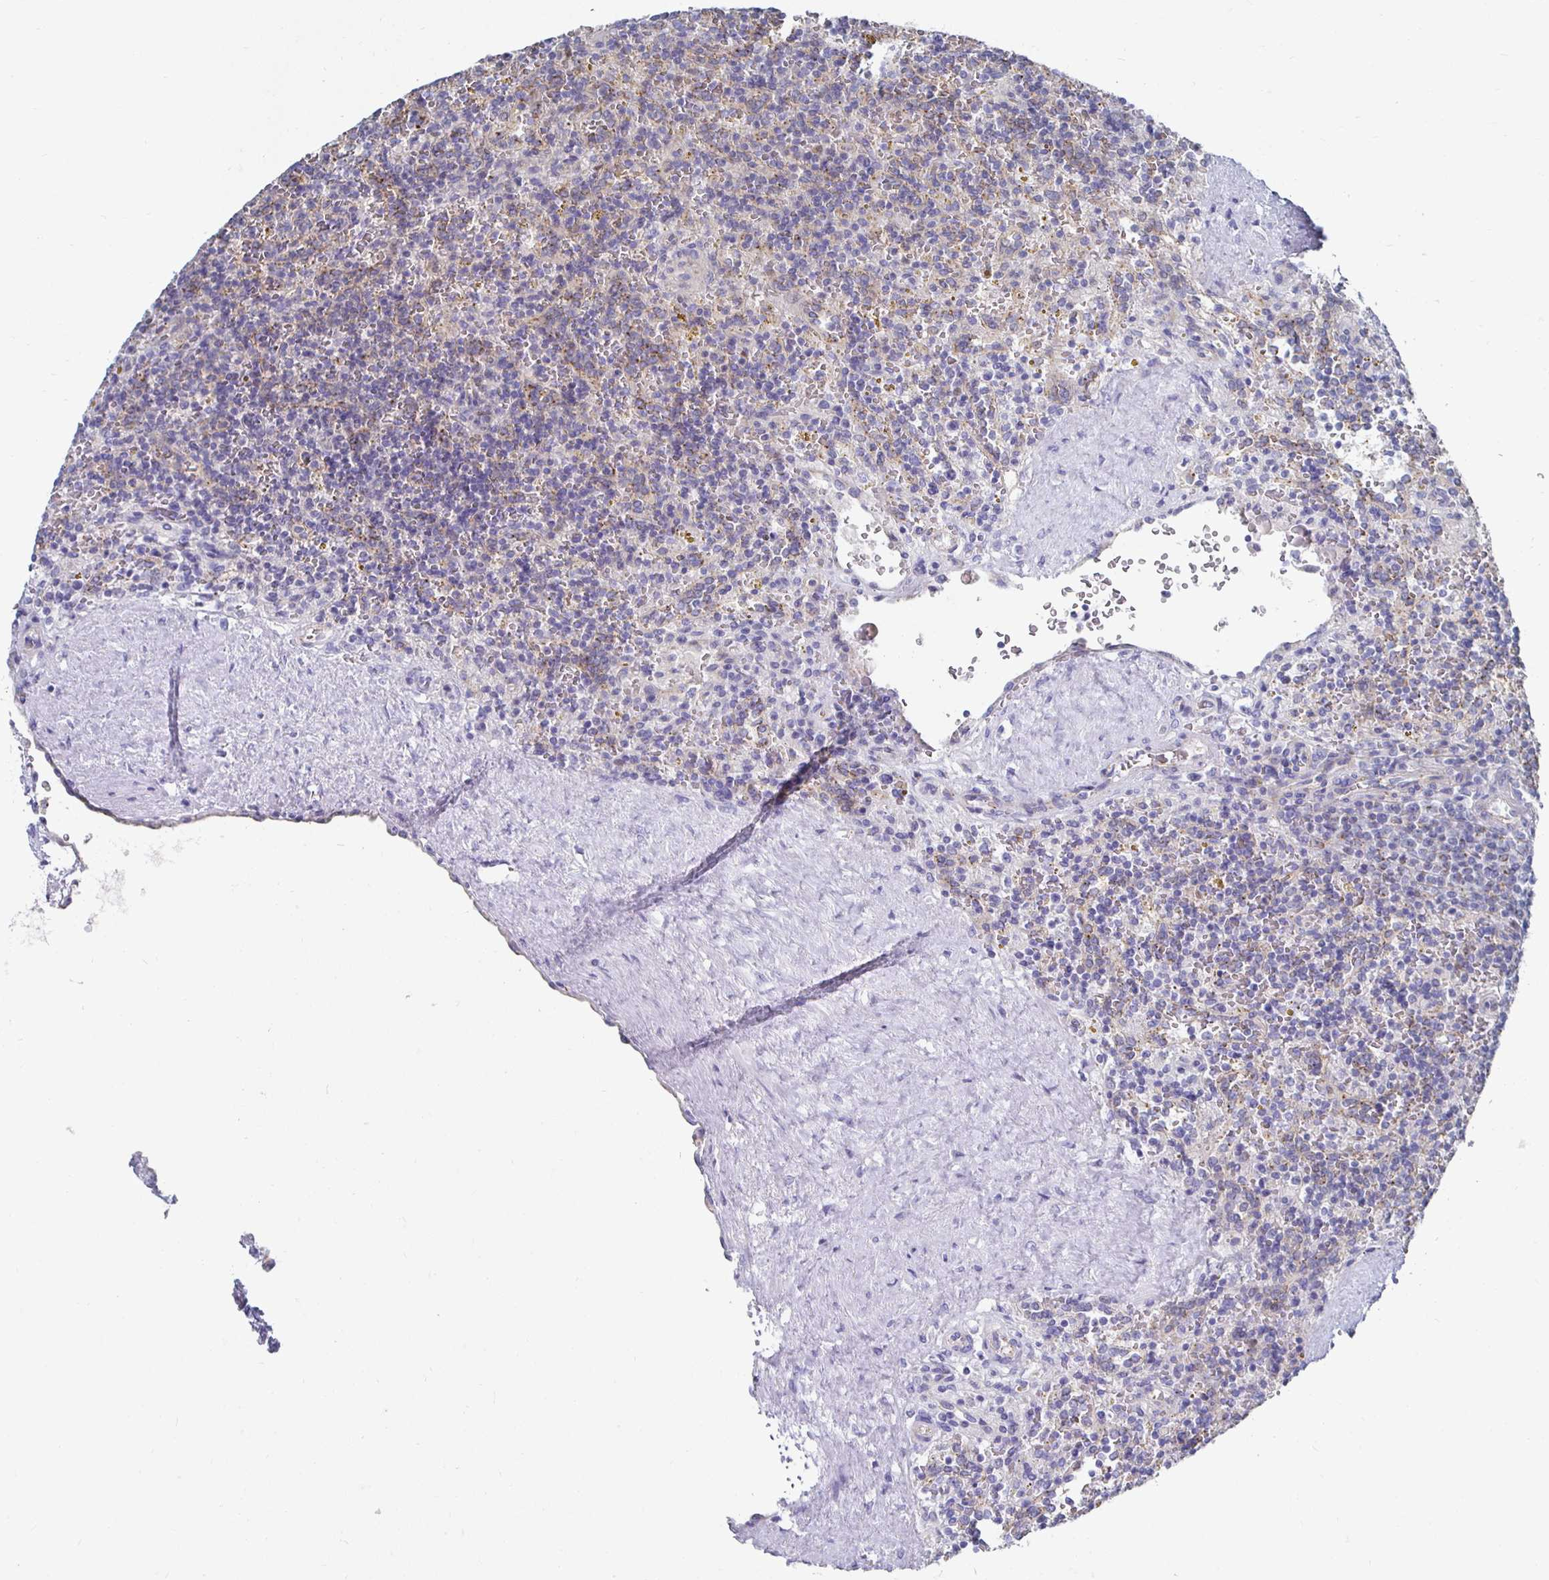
{"staining": {"intensity": "negative", "quantity": "none", "location": "none"}, "tissue": "lymphoma", "cell_type": "Tumor cells", "image_type": "cancer", "snomed": [{"axis": "morphology", "description": "Malignant lymphoma, non-Hodgkin's type, Low grade"}, {"axis": "topography", "description": "Spleen"}], "caption": "Immunohistochemistry micrograph of human low-grade malignant lymphoma, non-Hodgkin's type stained for a protein (brown), which shows no staining in tumor cells.", "gene": "NOCT", "patient": {"sex": "male", "age": 67}}